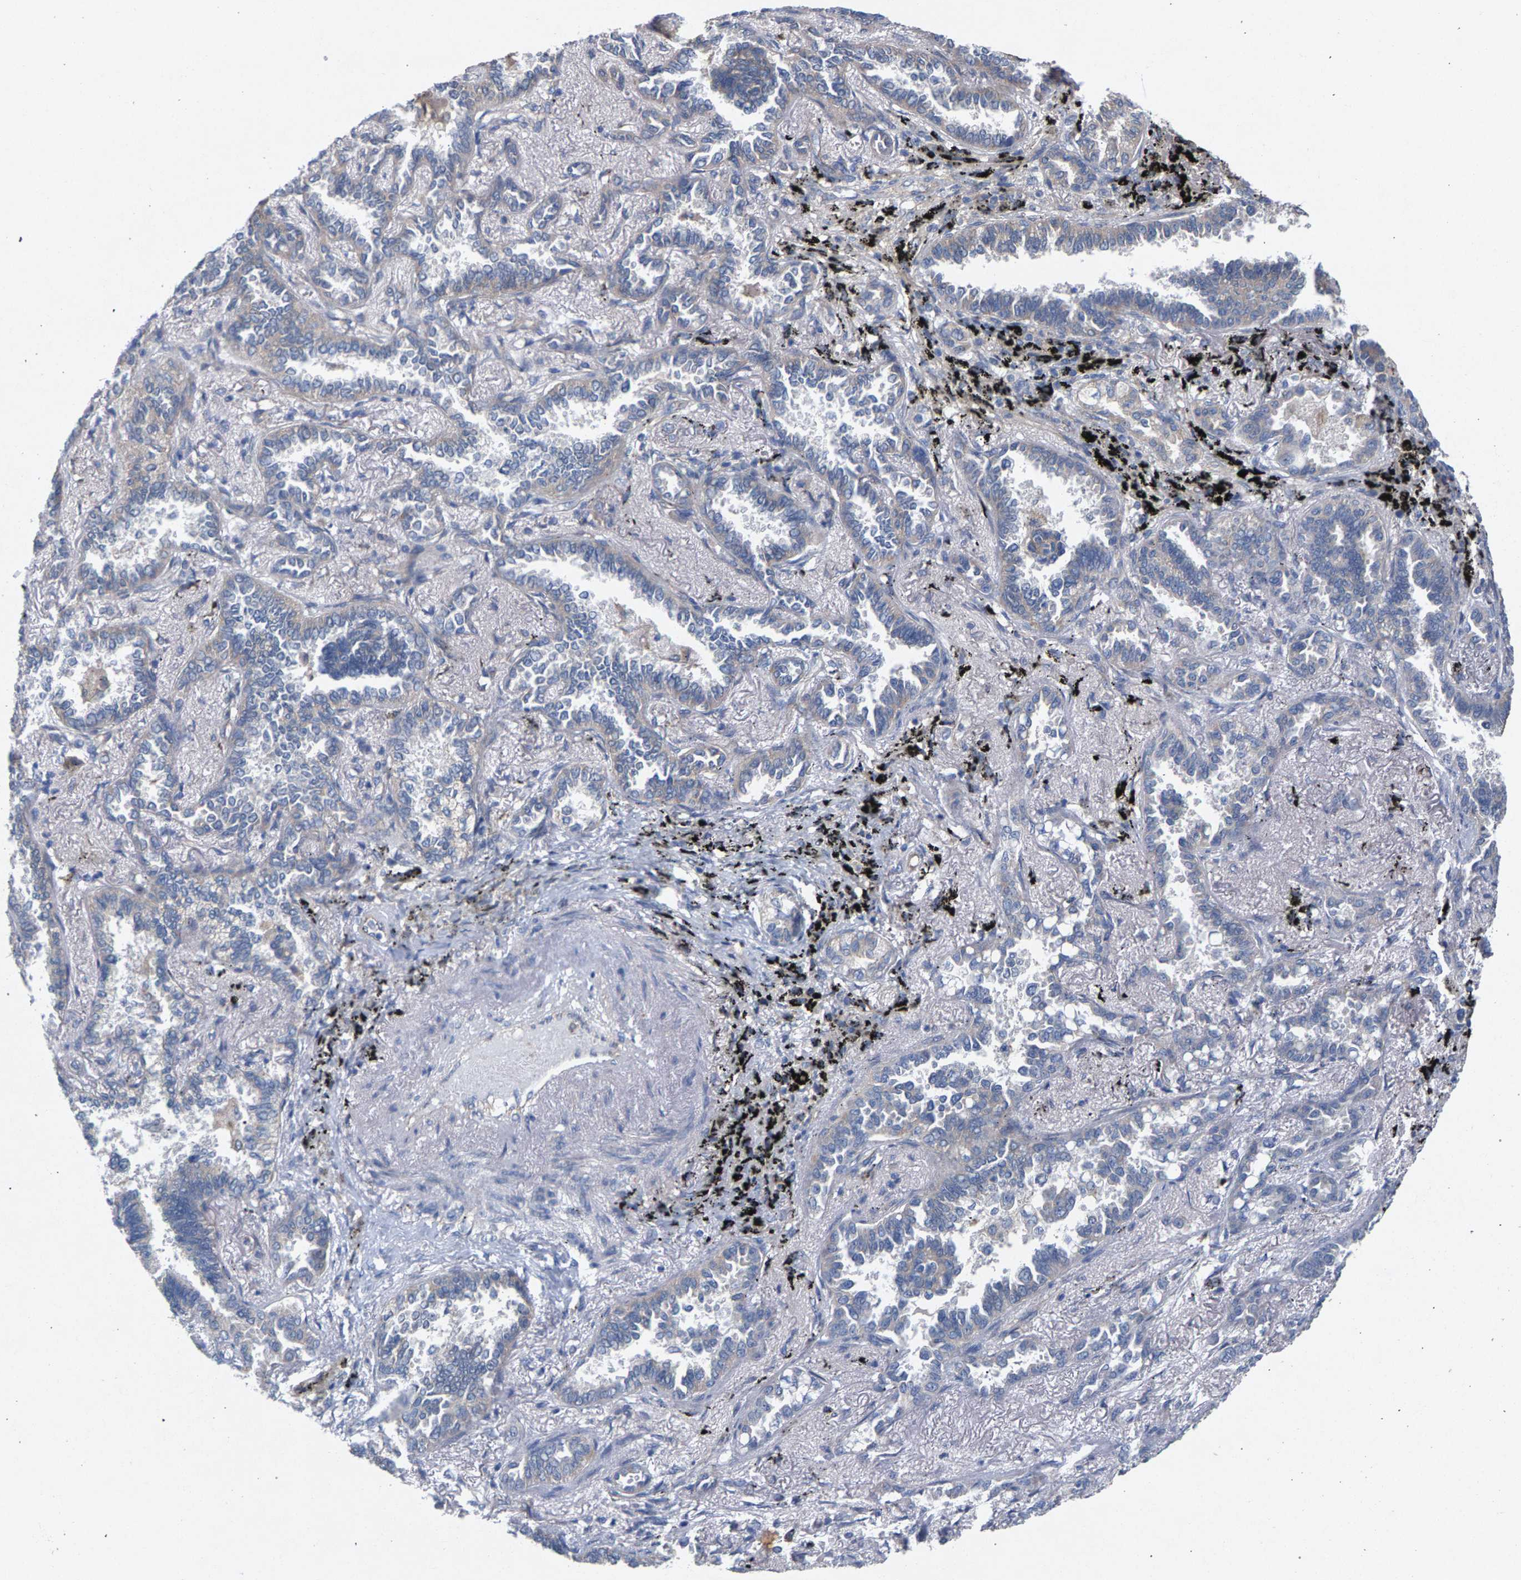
{"staining": {"intensity": "negative", "quantity": "none", "location": "none"}, "tissue": "lung cancer", "cell_type": "Tumor cells", "image_type": "cancer", "snomed": [{"axis": "morphology", "description": "Adenocarcinoma, NOS"}, {"axis": "topography", "description": "Lung"}], "caption": "An immunohistochemistry image of lung adenocarcinoma is shown. There is no staining in tumor cells of lung adenocarcinoma.", "gene": "MAMDC2", "patient": {"sex": "male", "age": 59}}